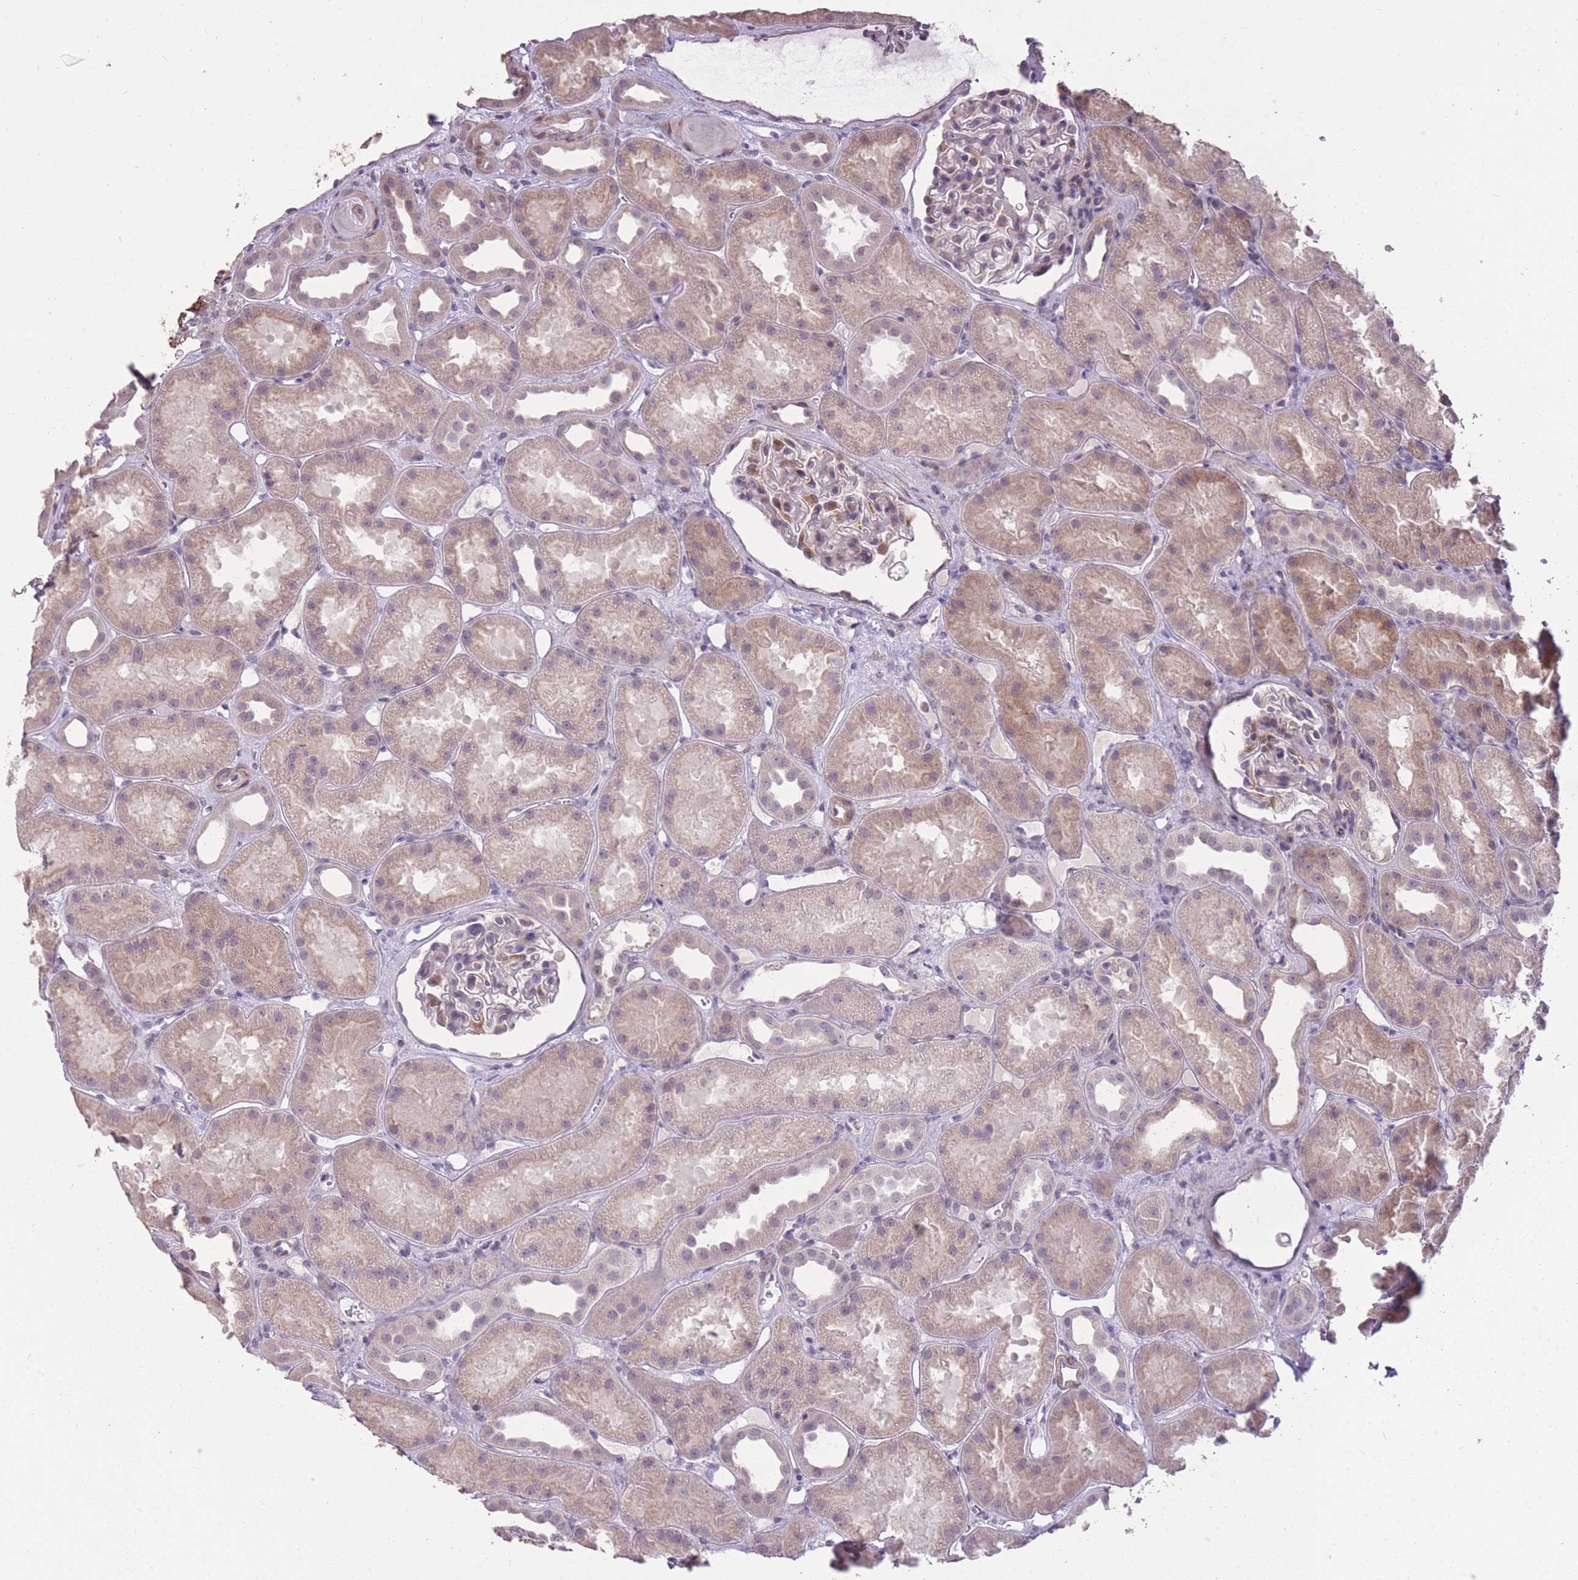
{"staining": {"intensity": "weak", "quantity": "25%-75%", "location": "cytoplasmic/membranous"}, "tissue": "kidney", "cell_type": "Cells in glomeruli", "image_type": "normal", "snomed": [{"axis": "morphology", "description": "Normal tissue, NOS"}, {"axis": "topography", "description": "Kidney"}], "caption": "Immunohistochemical staining of unremarkable human kidney exhibits 25%-75% levels of weak cytoplasmic/membranous protein positivity in approximately 25%-75% of cells in glomeruli.", "gene": "ZBTB24", "patient": {"sex": "male", "age": 61}}